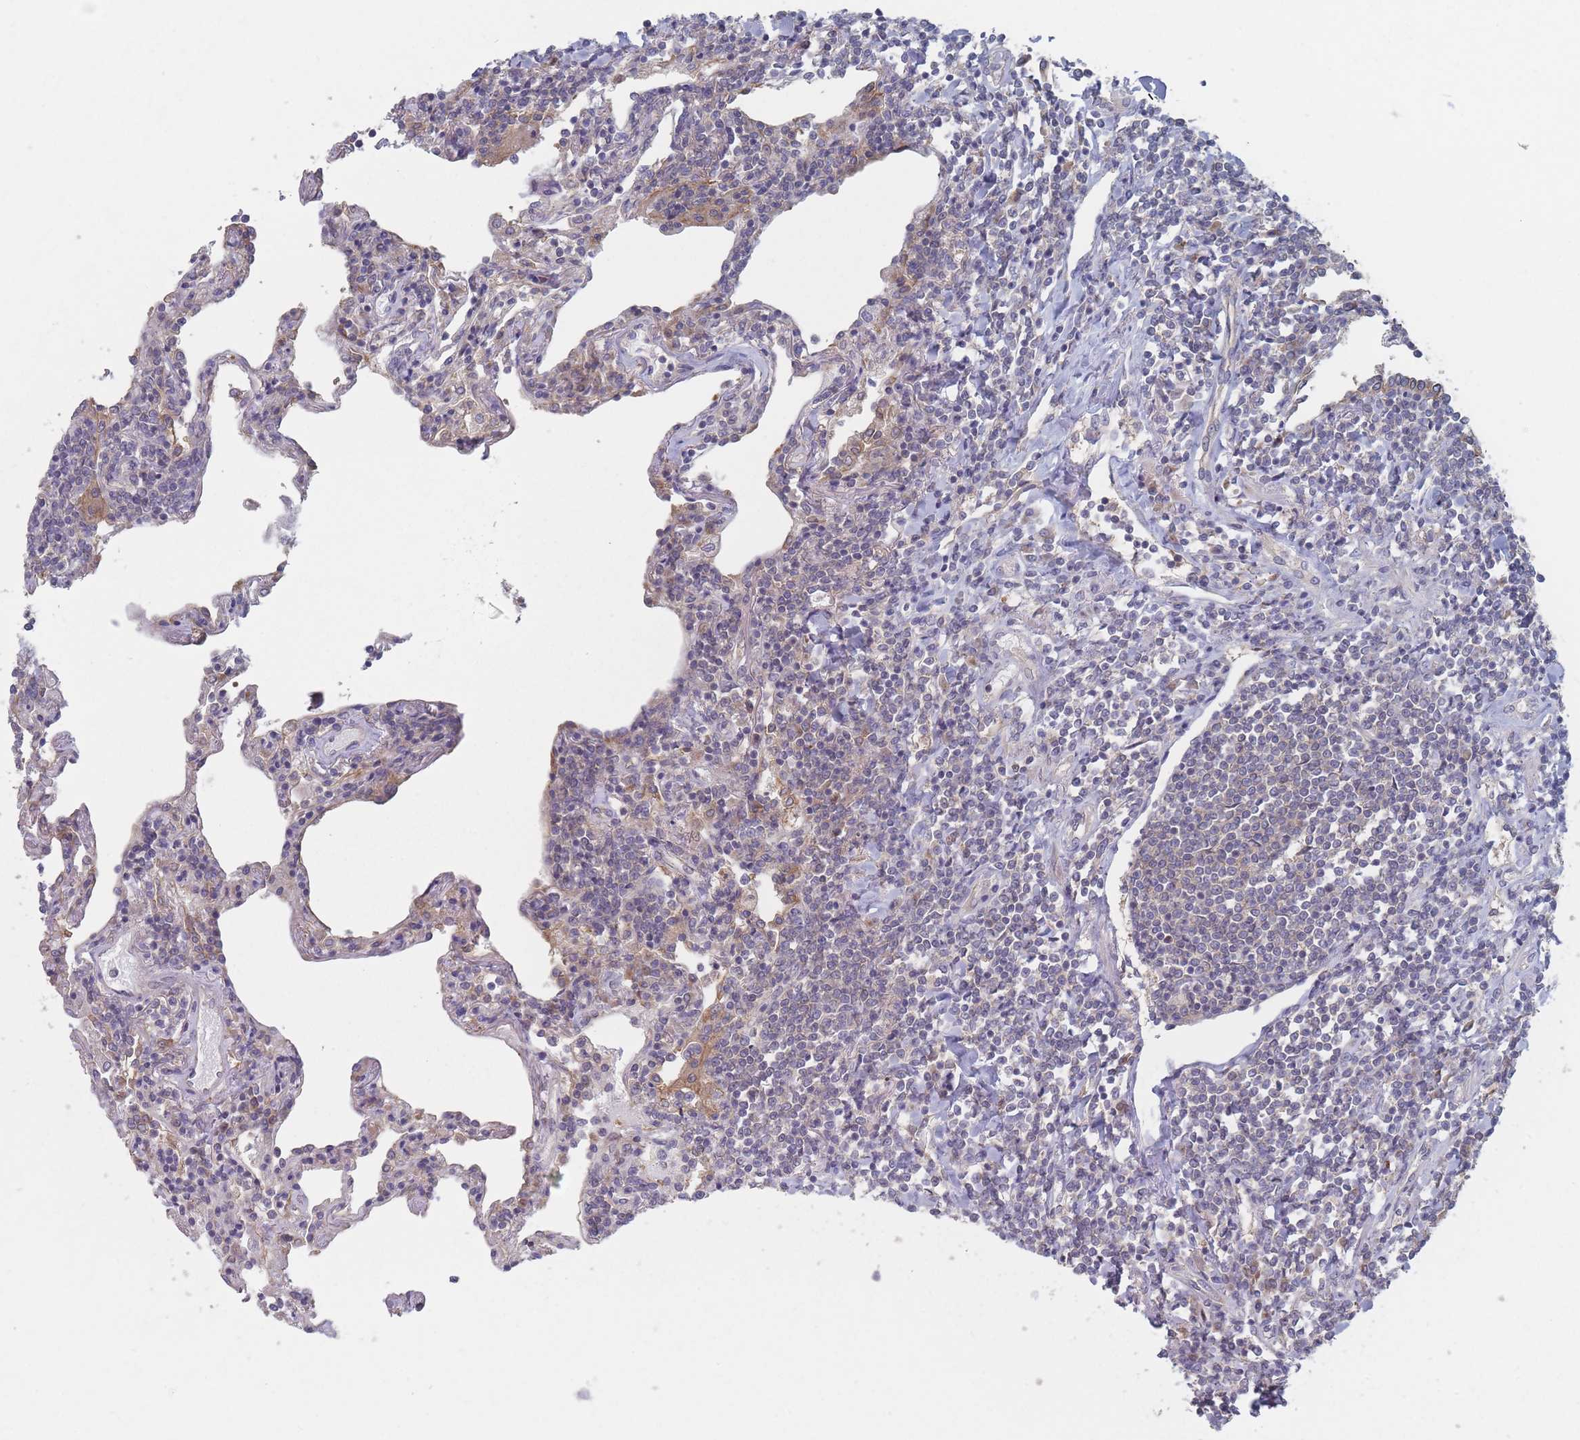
{"staining": {"intensity": "negative", "quantity": "none", "location": "none"}, "tissue": "lymphoma", "cell_type": "Tumor cells", "image_type": "cancer", "snomed": [{"axis": "morphology", "description": "Malignant lymphoma, non-Hodgkin's type, Low grade"}, {"axis": "topography", "description": "Lung"}], "caption": "There is no significant expression in tumor cells of lymphoma.", "gene": "EFCC1", "patient": {"sex": "female", "age": 71}}